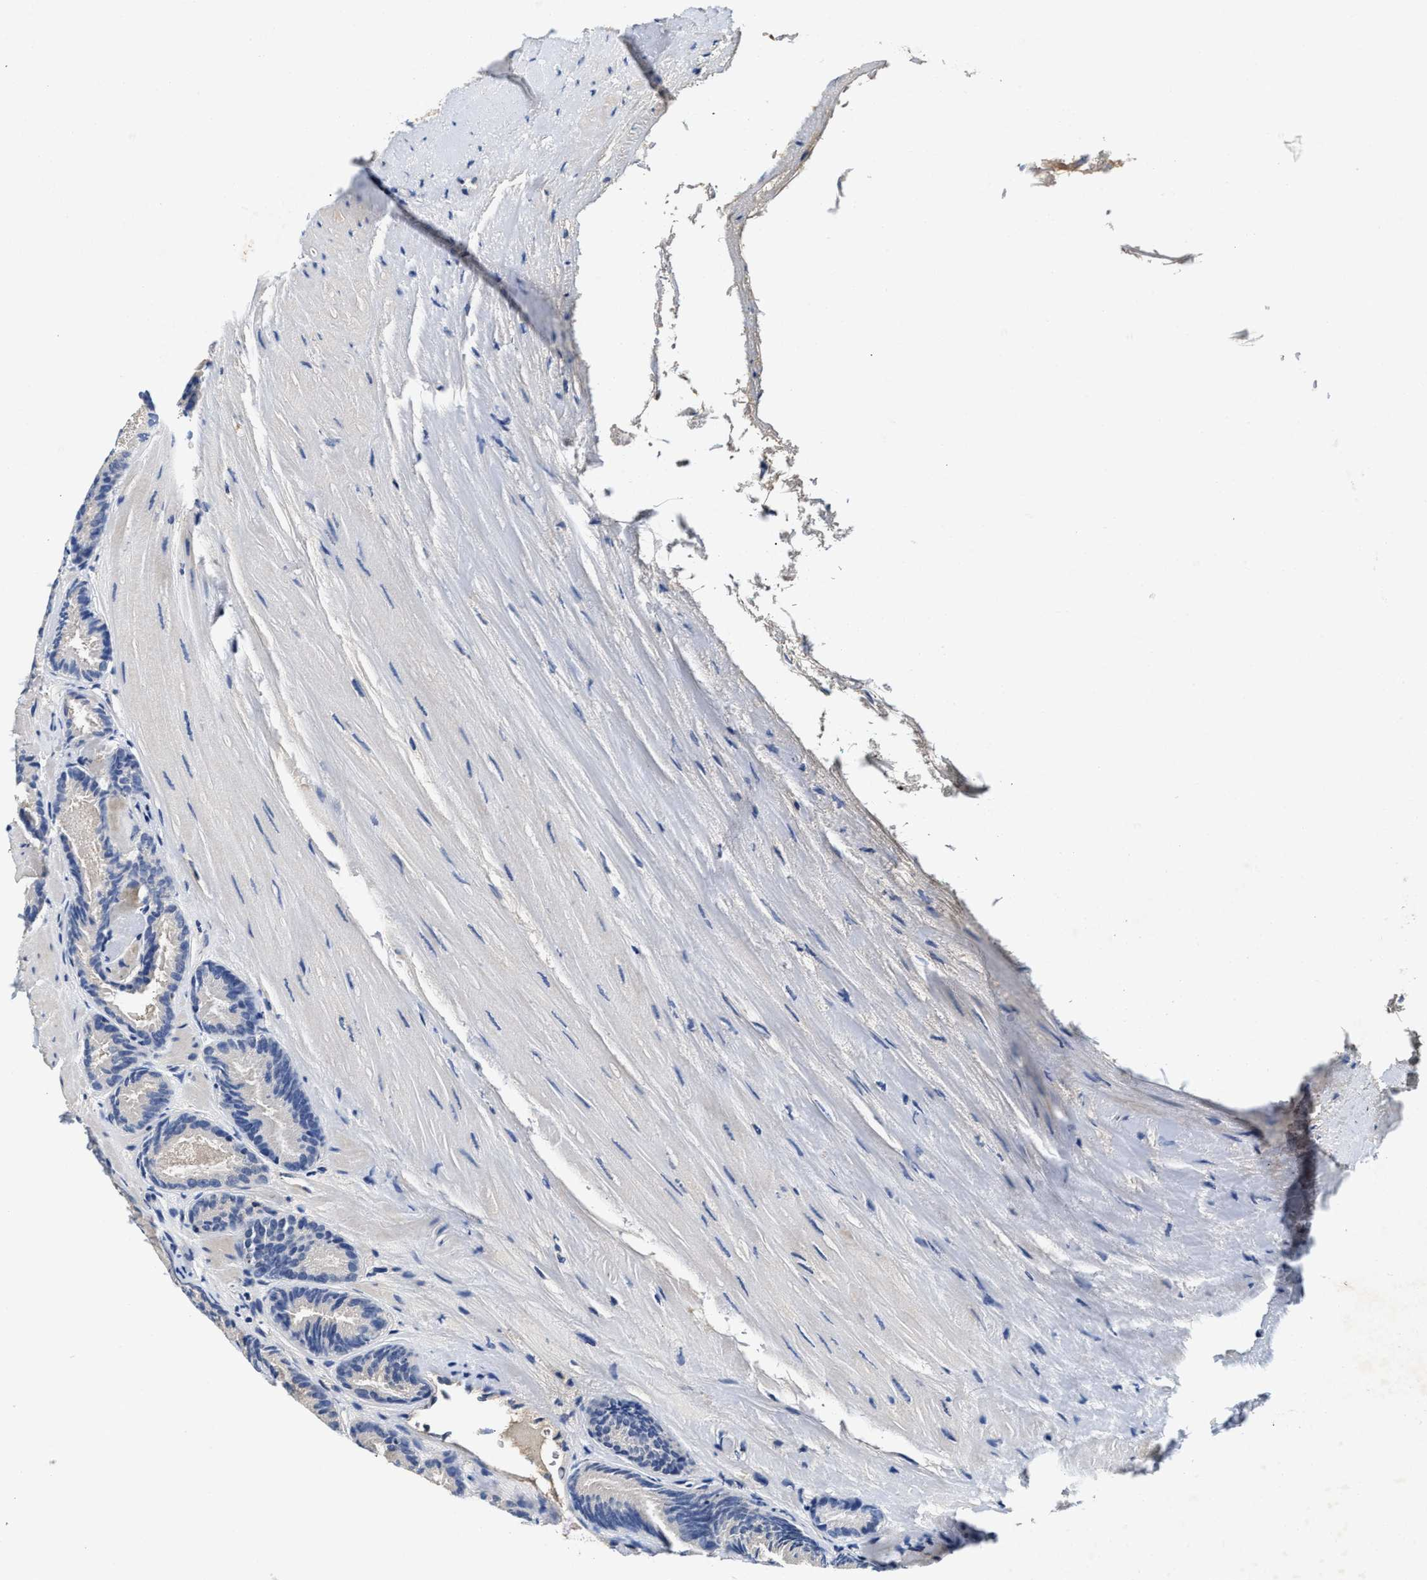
{"staining": {"intensity": "negative", "quantity": "none", "location": "none"}, "tissue": "prostate cancer", "cell_type": "Tumor cells", "image_type": "cancer", "snomed": [{"axis": "morphology", "description": "Adenocarcinoma, Low grade"}, {"axis": "topography", "description": "Prostate"}], "caption": "High power microscopy micrograph of an immunohistochemistry photomicrograph of prostate low-grade adenocarcinoma, revealing no significant expression in tumor cells.", "gene": "OSTF1", "patient": {"sex": "male", "age": 51}}